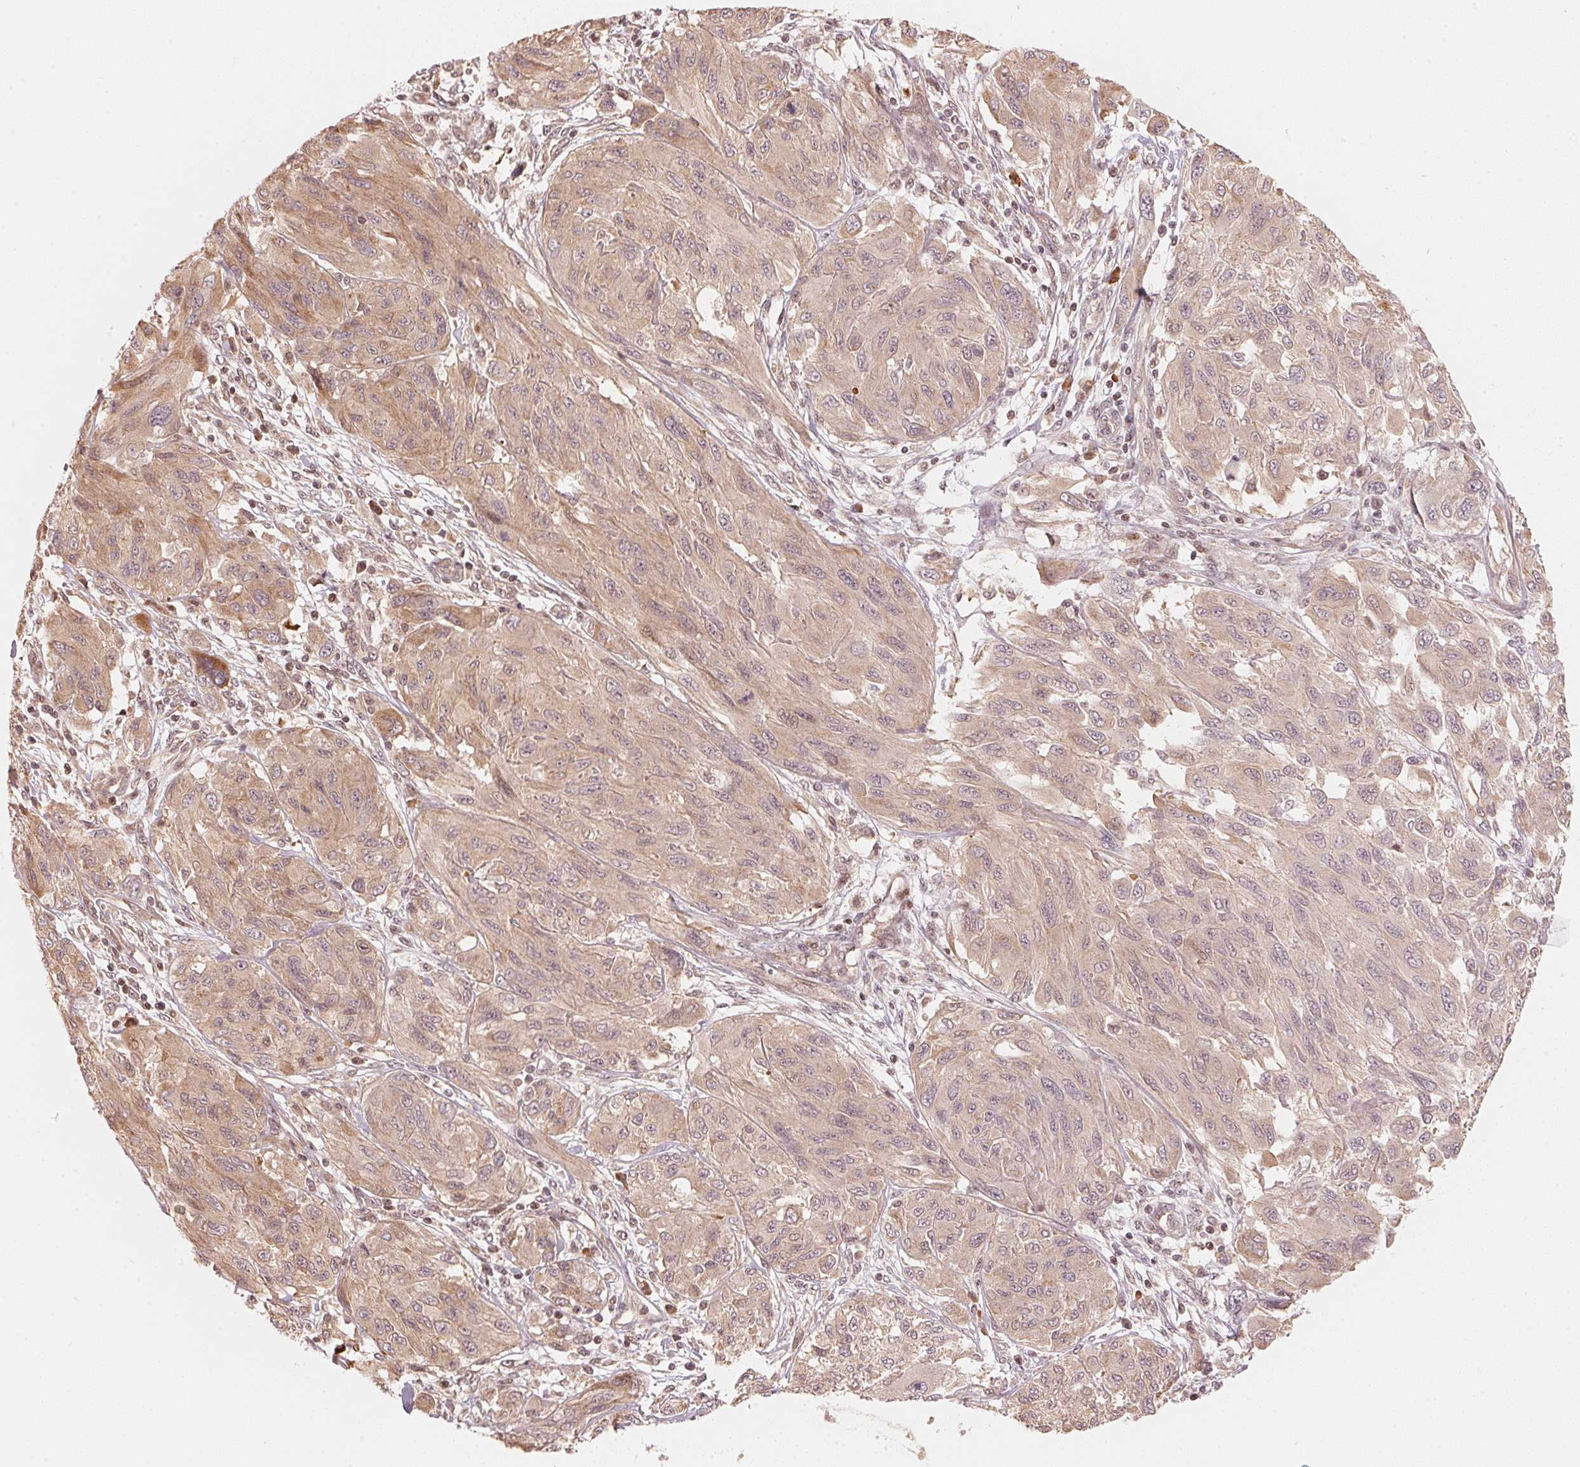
{"staining": {"intensity": "weak", "quantity": "25%-75%", "location": "cytoplasmic/membranous"}, "tissue": "melanoma", "cell_type": "Tumor cells", "image_type": "cancer", "snomed": [{"axis": "morphology", "description": "Malignant melanoma, NOS"}, {"axis": "topography", "description": "Skin"}], "caption": "Immunohistochemical staining of human melanoma exhibits weak cytoplasmic/membranous protein positivity in approximately 25%-75% of tumor cells.", "gene": "PRKN", "patient": {"sex": "female", "age": 91}}